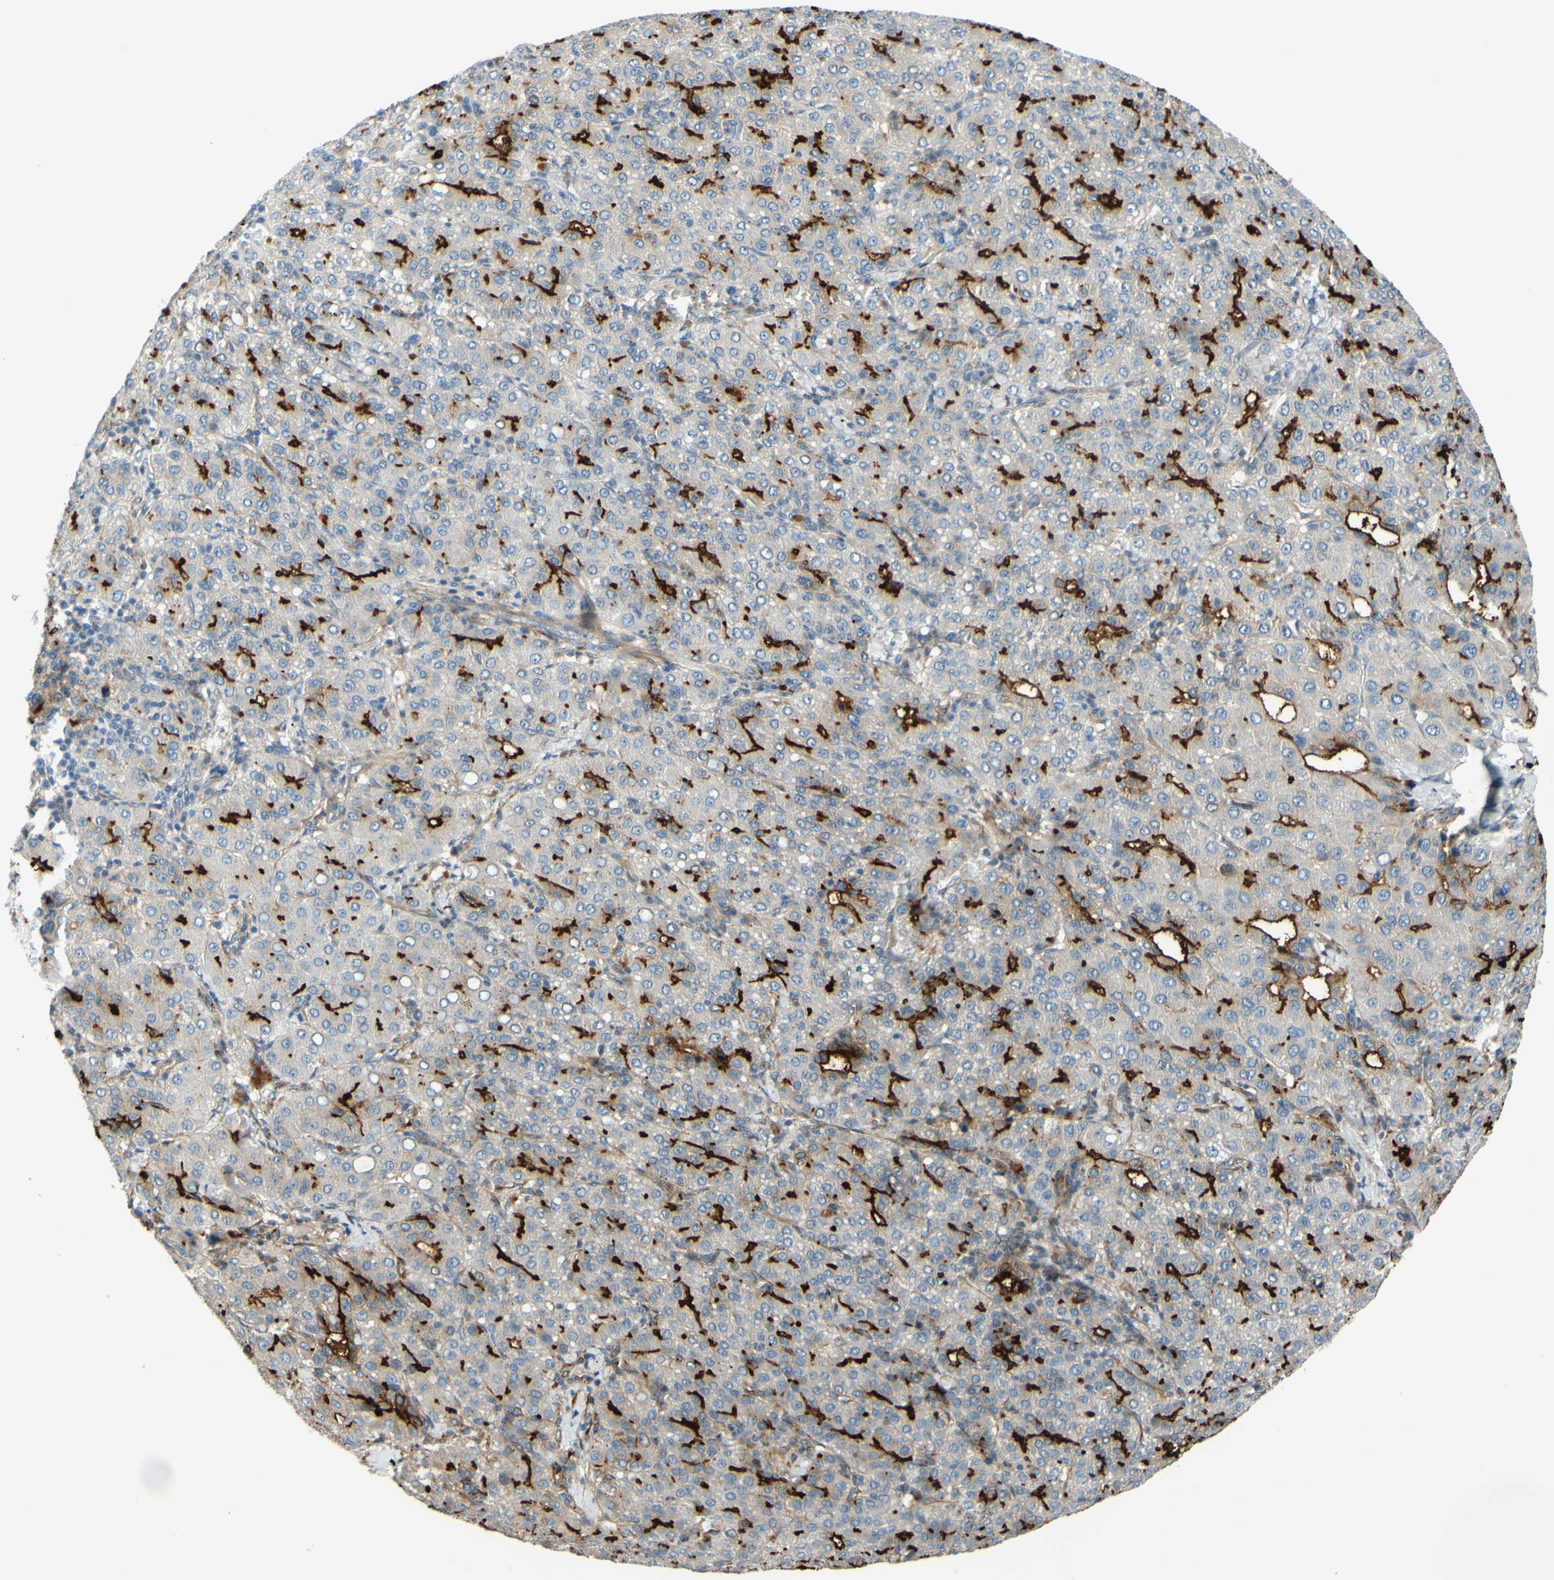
{"staining": {"intensity": "strong", "quantity": "25%-75%", "location": "cytoplasmic/membranous"}, "tissue": "liver cancer", "cell_type": "Tumor cells", "image_type": "cancer", "snomed": [{"axis": "morphology", "description": "Carcinoma, Hepatocellular, NOS"}, {"axis": "topography", "description": "Liver"}], "caption": "Immunohistochemistry image of neoplastic tissue: liver cancer (hepatocellular carcinoma) stained using IHC shows high levels of strong protein expression localized specifically in the cytoplasmic/membranous of tumor cells, appearing as a cytoplasmic/membranous brown color.", "gene": "ARHGAP1", "patient": {"sex": "male", "age": 65}}